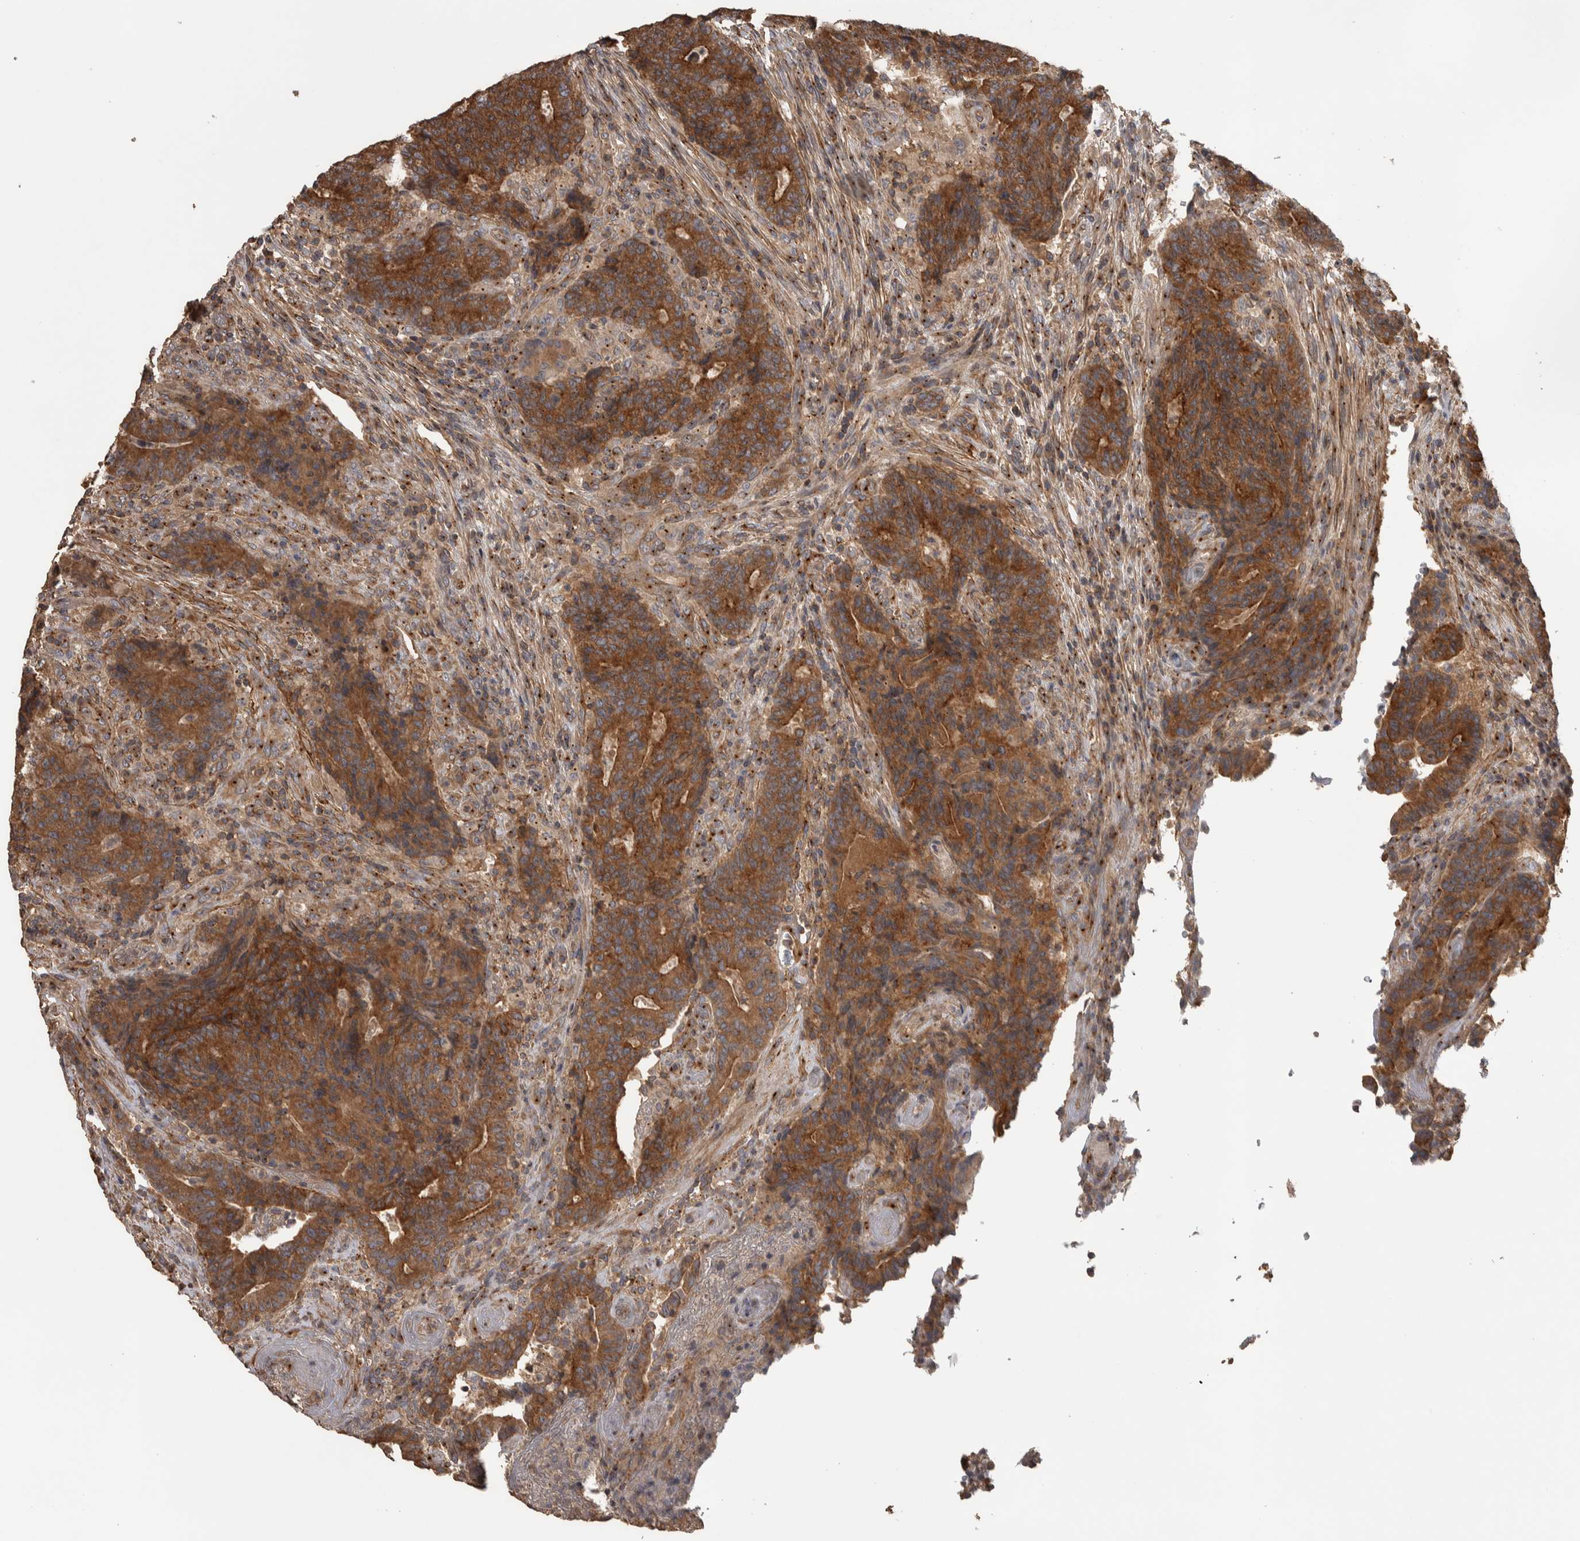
{"staining": {"intensity": "strong", "quantity": ">75%", "location": "cytoplasmic/membranous"}, "tissue": "colorectal cancer", "cell_type": "Tumor cells", "image_type": "cancer", "snomed": [{"axis": "morphology", "description": "Normal tissue, NOS"}, {"axis": "morphology", "description": "Adenocarcinoma, NOS"}, {"axis": "topography", "description": "Colon"}], "caption": "This photomicrograph exhibits immunohistochemistry staining of colorectal cancer (adenocarcinoma), with high strong cytoplasmic/membranous staining in approximately >75% of tumor cells.", "gene": "IFRD1", "patient": {"sex": "female", "age": 75}}